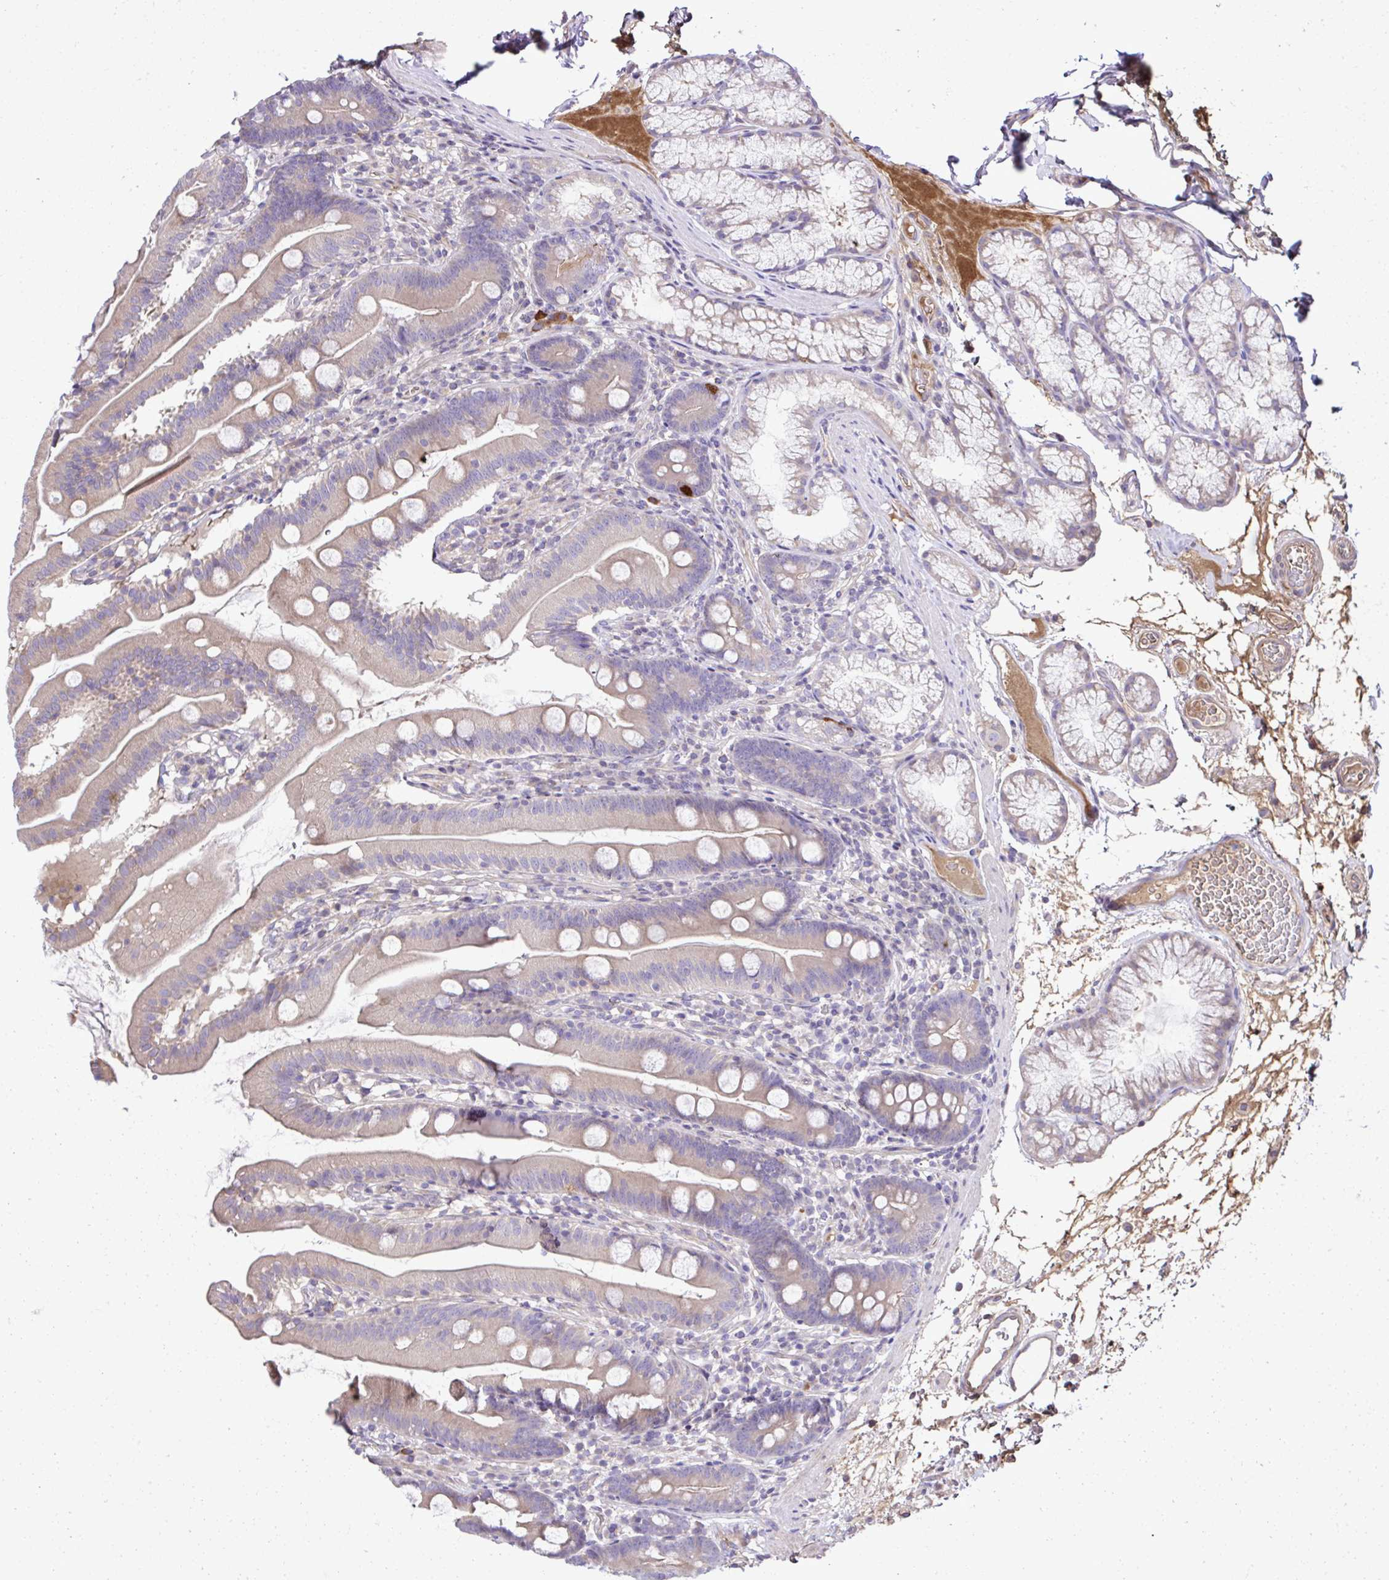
{"staining": {"intensity": "weak", "quantity": "25%-75%", "location": "cytoplasmic/membranous"}, "tissue": "duodenum", "cell_type": "Glandular cells", "image_type": "normal", "snomed": [{"axis": "morphology", "description": "Normal tissue, NOS"}, {"axis": "topography", "description": "Duodenum"}], "caption": "Weak cytoplasmic/membranous protein positivity is identified in approximately 25%-75% of glandular cells in duodenum.", "gene": "CCDC85C", "patient": {"sex": "female", "age": 67}}